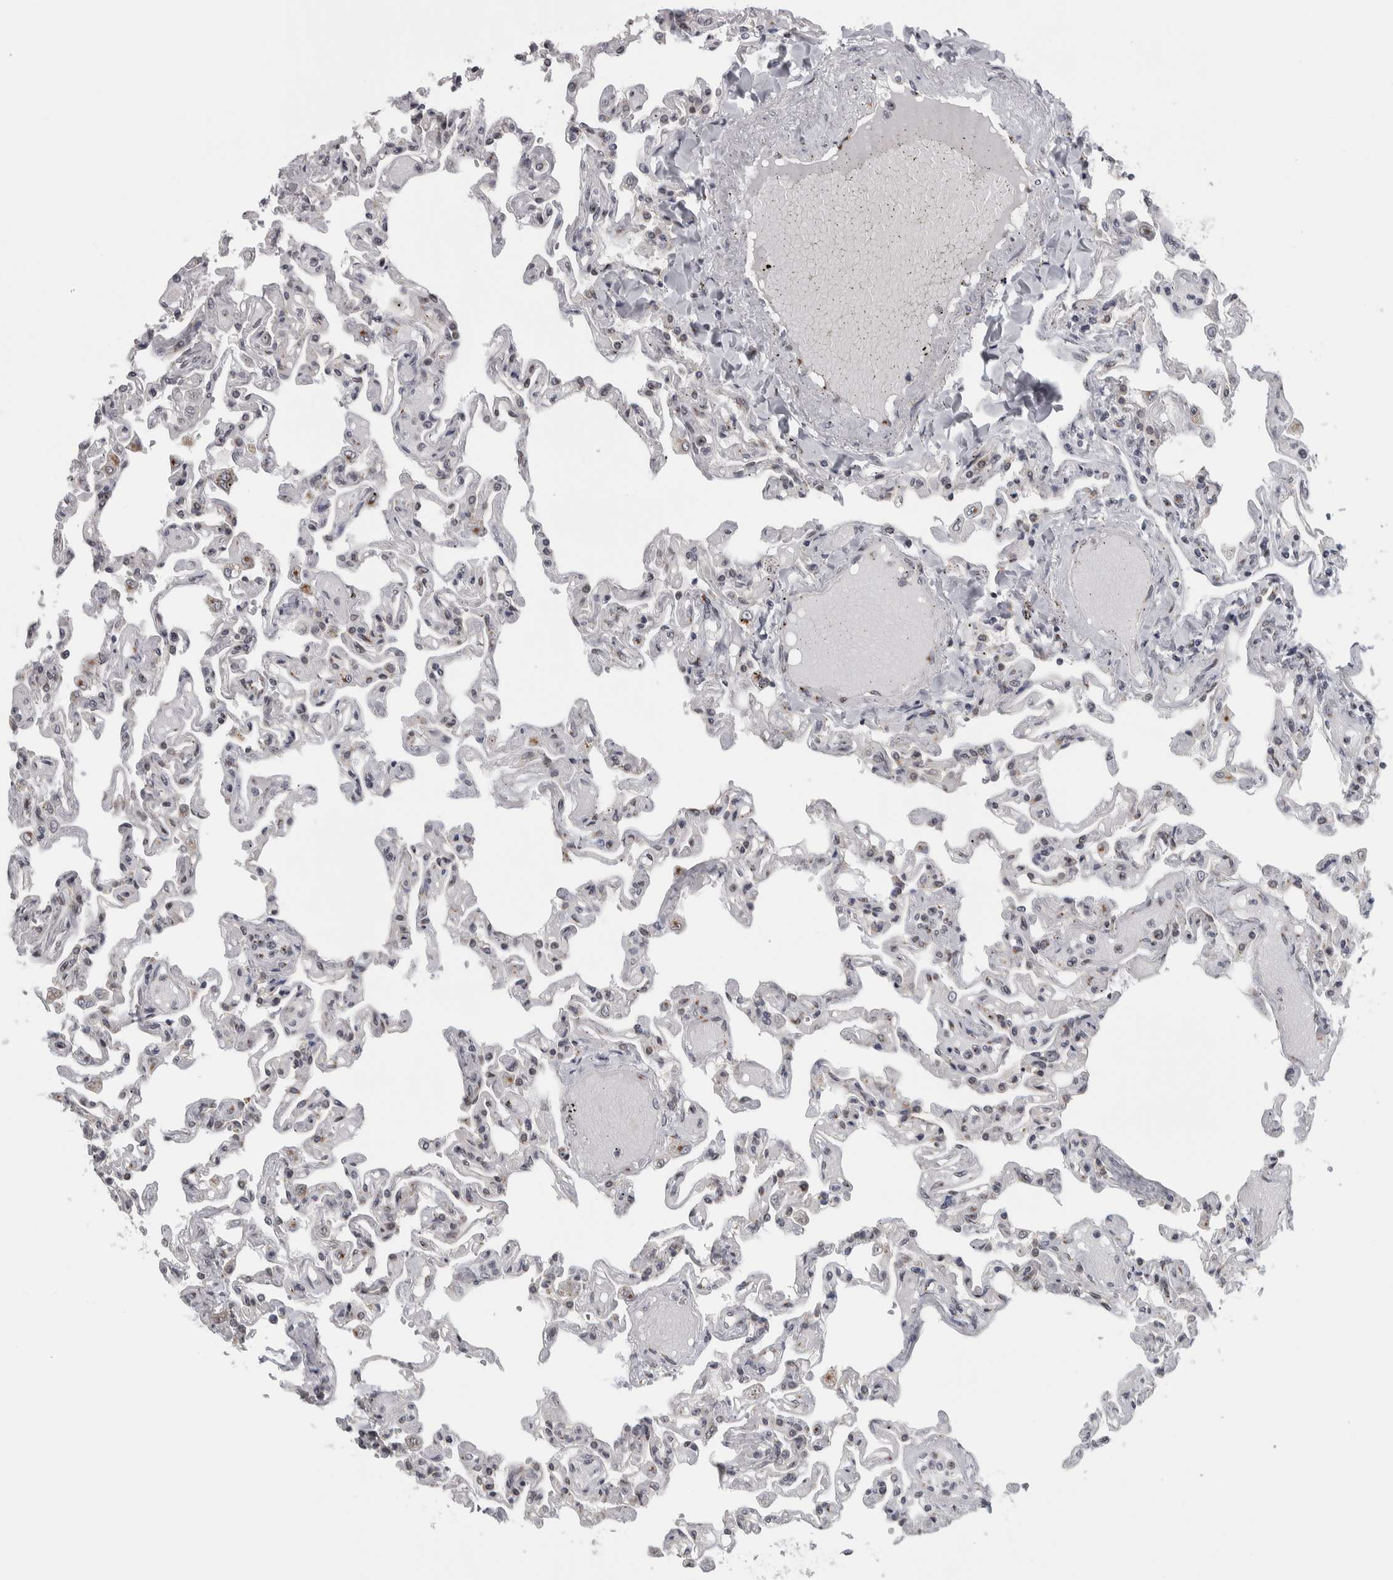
{"staining": {"intensity": "weak", "quantity": "<25%", "location": "cytoplasmic/membranous,nuclear"}, "tissue": "lung", "cell_type": "Alveolar cells", "image_type": "normal", "snomed": [{"axis": "morphology", "description": "Normal tissue, NOS"}, {"axis": "topography", "description": "Lung"}], "caption": "A high-resolution image shows IHC staining of benign lung, which demonstrates no significant staining in alveolar cells. (DAB immunohistochemistry with hematoxylin counter stain).", "gene": "ZMYND8", "patient": {"sex": "male", "age": 21}}